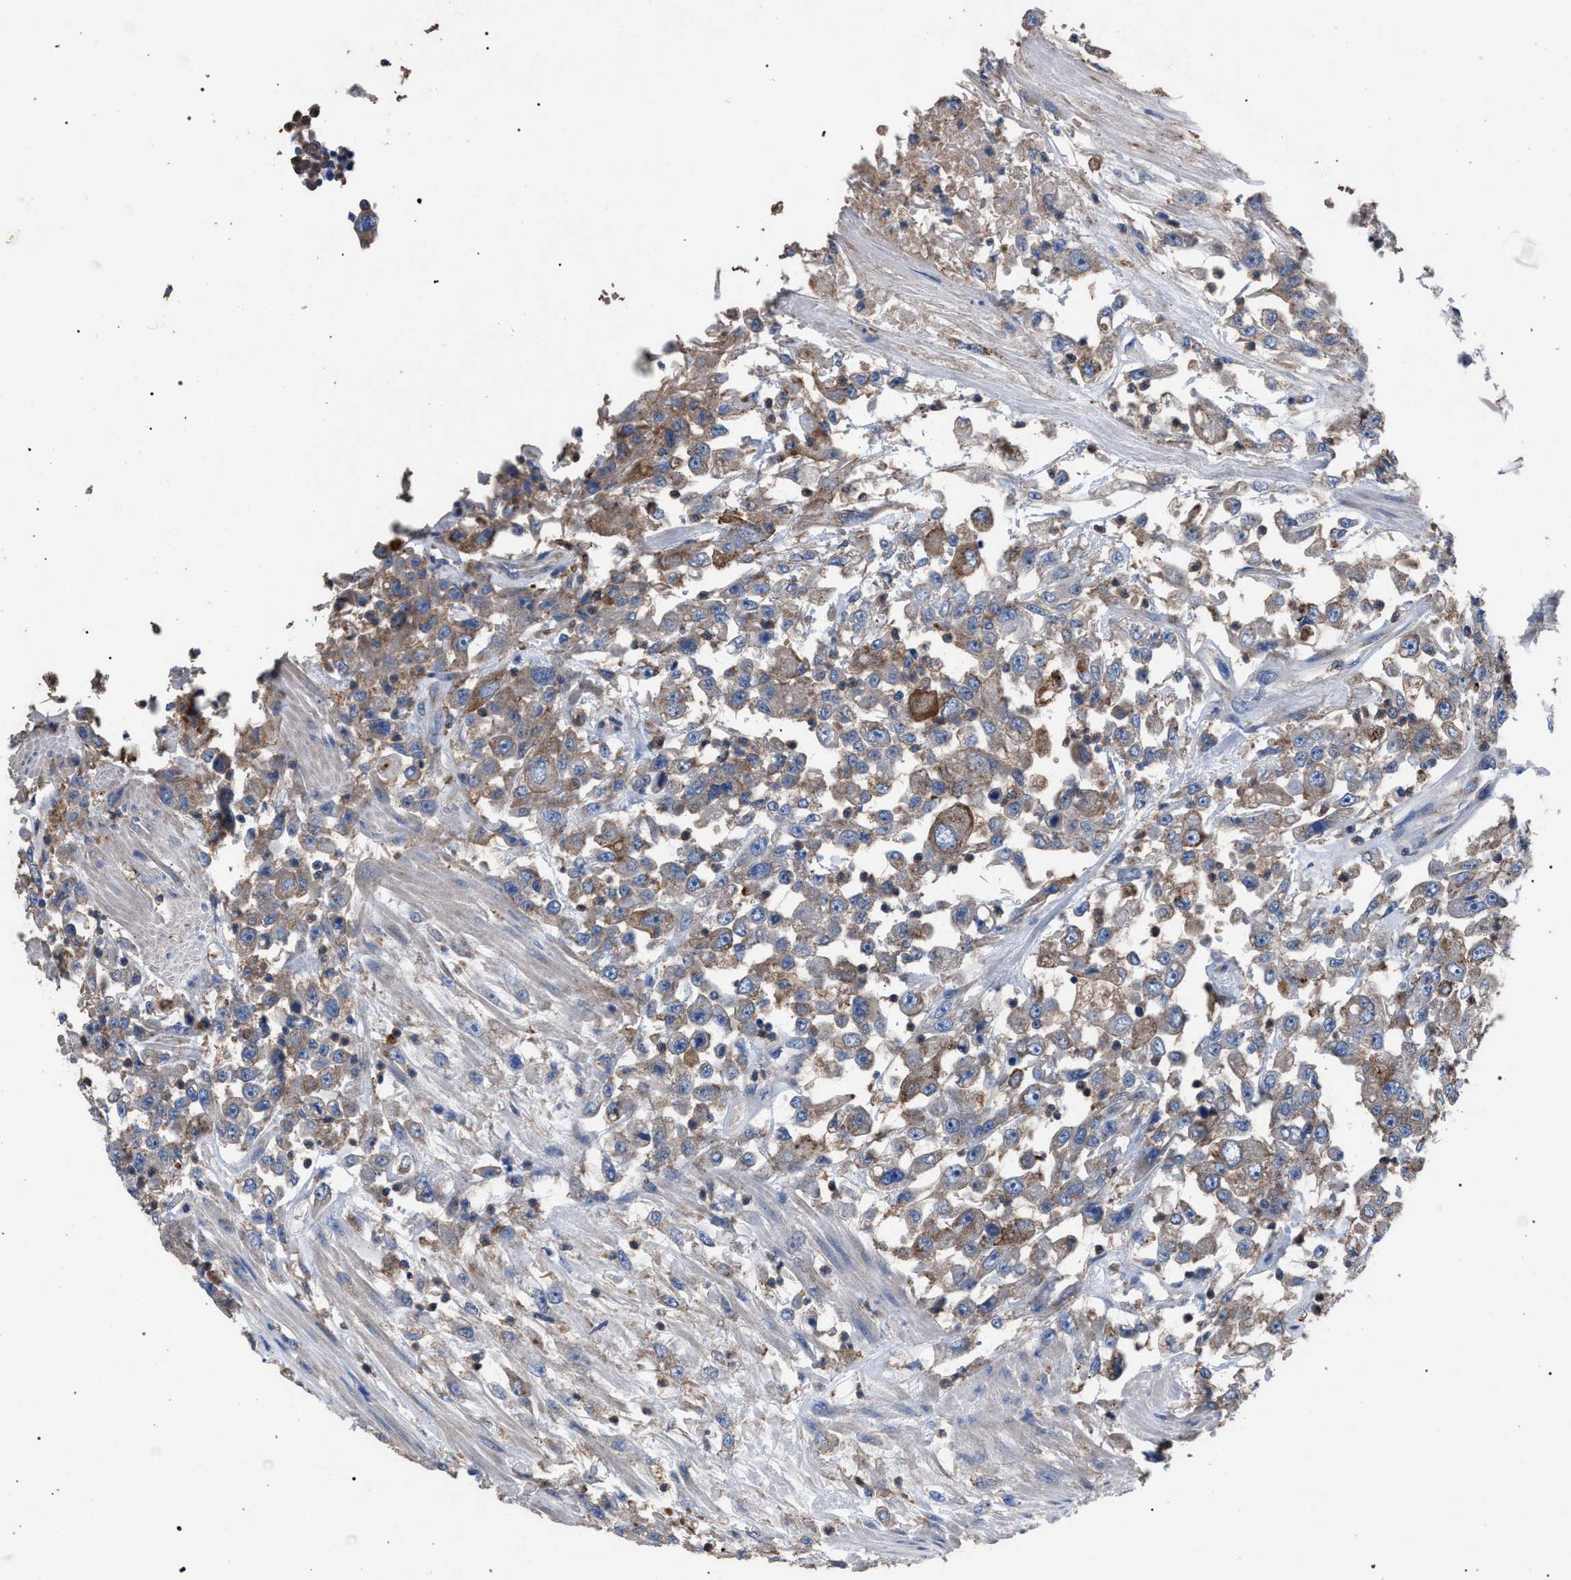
{"staining": {"intensity": "weak", "quantity": ">75%", "location": "cytoplasmic/membranous"}, "tissue": "urothelial cancer", "cell_type": "Tumor cells", "image_type": "cancer", "snomed": [{"axis": "morphology", "description": "Urothelial carcinoma, High grade"}, {"axis": "topography", "description": "Urinary bladder"}], "caption": "DAB (3,3'-diaminobenzidine) immunohistochemical staining of human high-grade urothelial carcinoma shows weak cytoplasmic/membranous protein expression in about >75% of tumor cells.", "gene": "ATP6V0A1", "patient": {"sex": "male", "age": 46}}